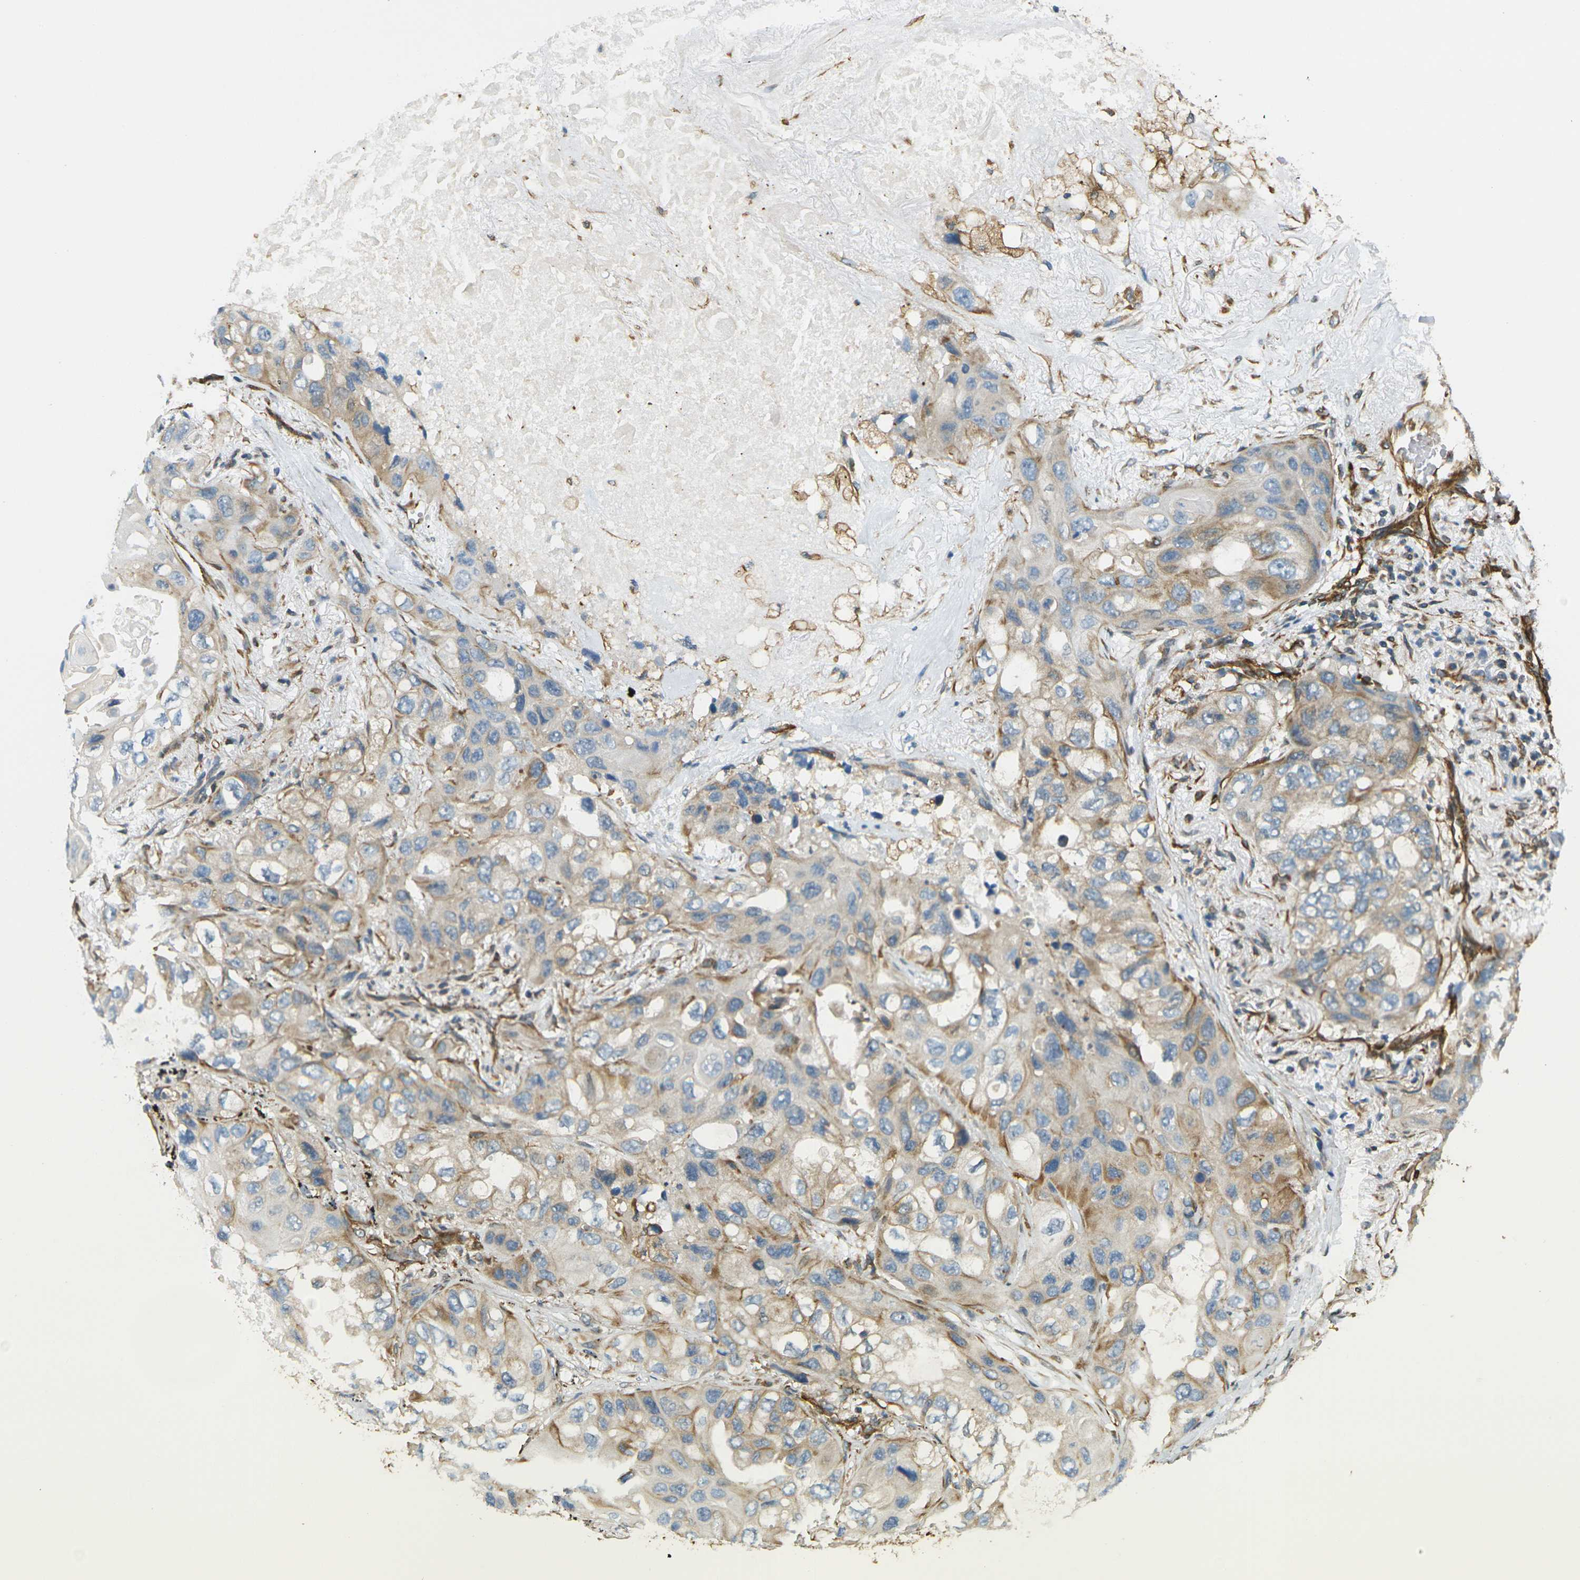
{"staining": {"intensity": "moderate", "quantity": "25%-75%", "location": "cytoplasmic/membranous"}, "tissue": "lung cancer", "cell_type": "Tumor cells", "image_type": "cancer", "snomed": [{"axis": "morphology", "description": "Squamous cell carcinoma, NOS"}, {"axis": "topography", "description": "Lung"}], "caption": "Immunohistochemistry of human squamous cell carcinoma (lung) displays medium levels of moderate cytoplasmic/membranous staining in about 25%-75% of tumor cells. (Brightfield microscopy of DAB IHC at high magnification).", "gene": "CYTH3", "patient": {"sex": "female", "age": 73}}